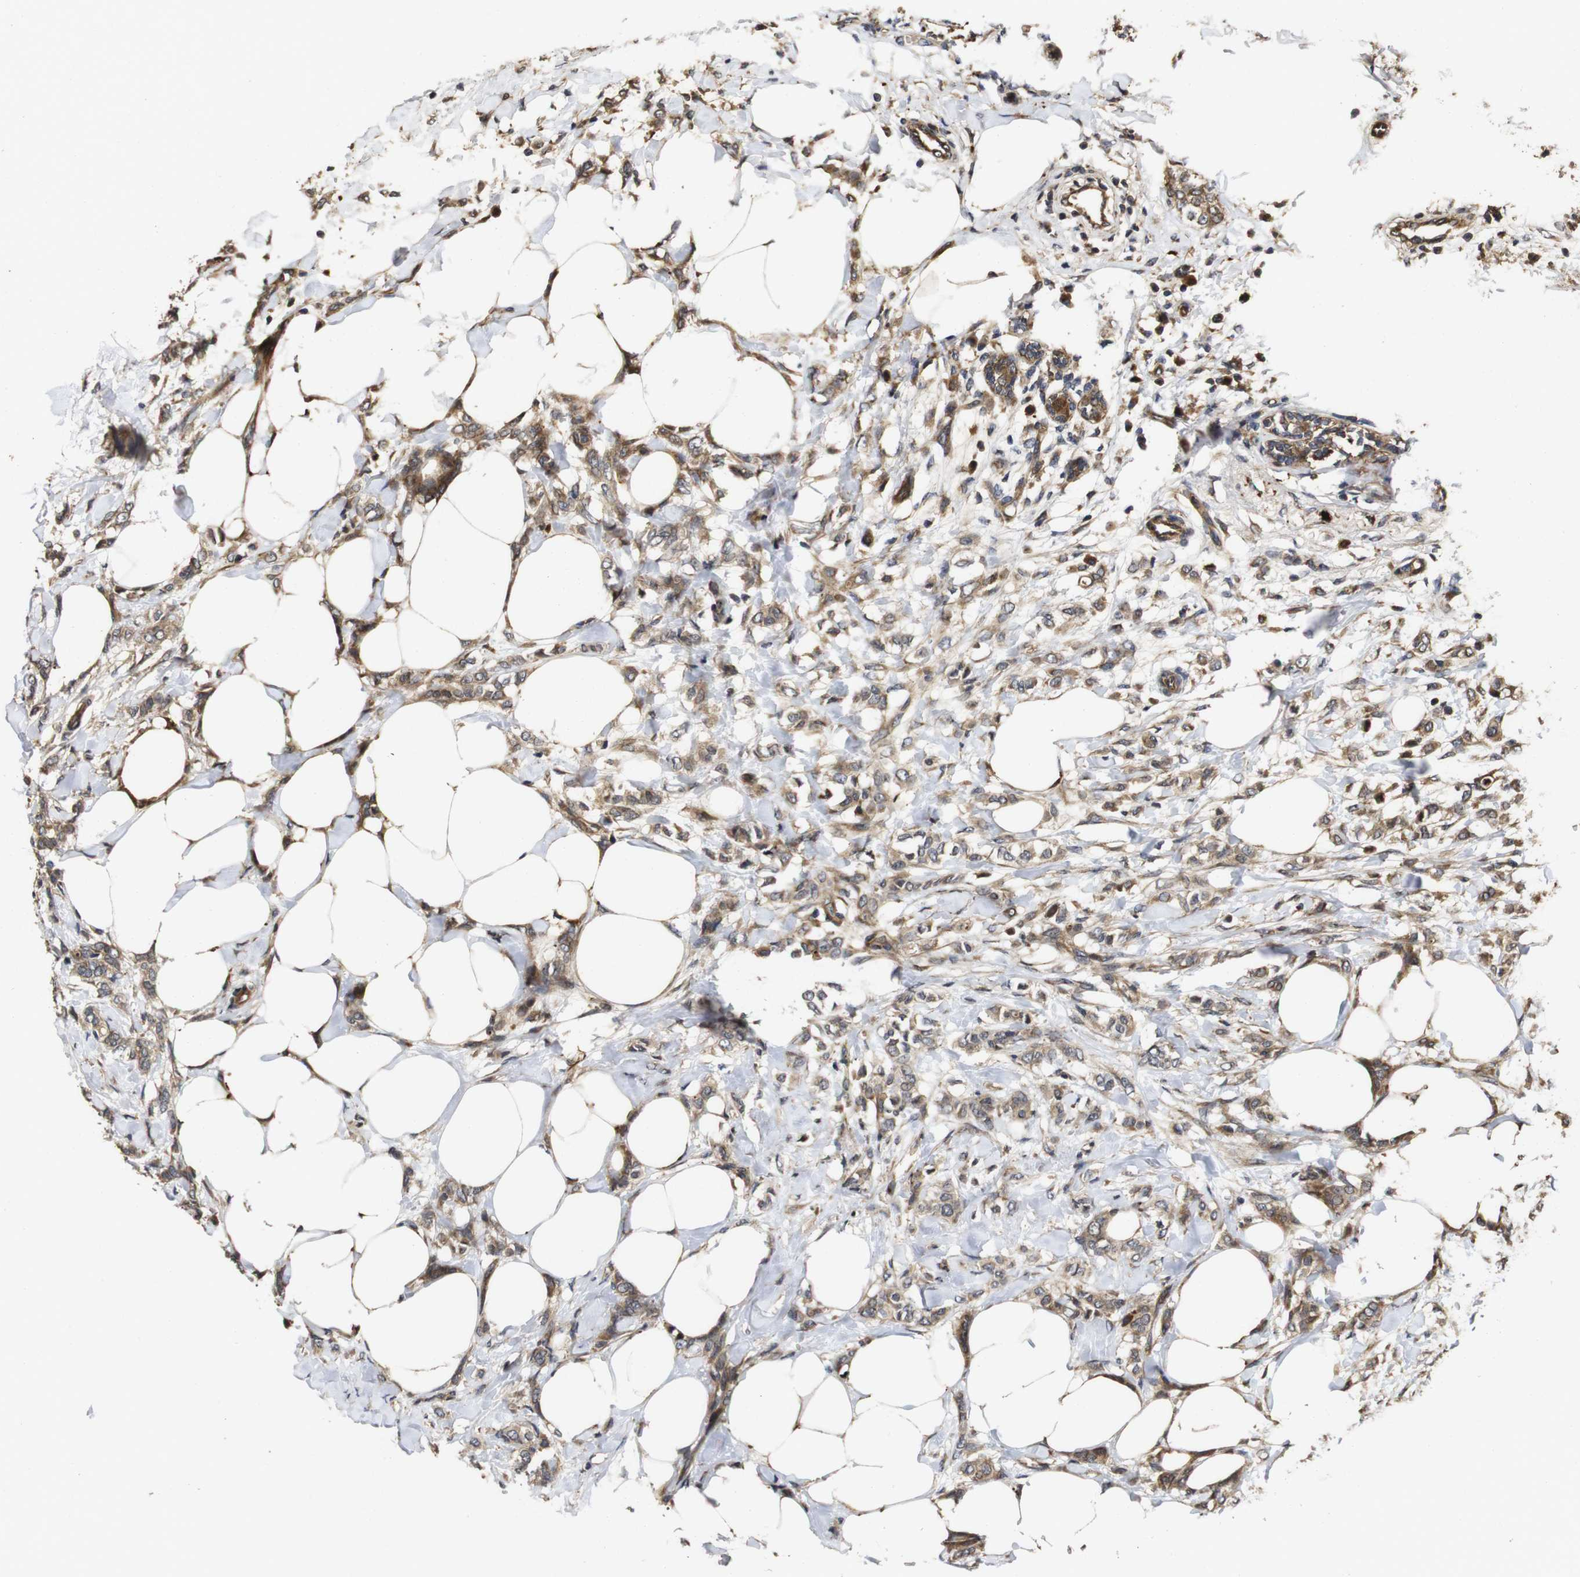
{"staining": {"intensity": "moderate", "quantity": ">75%", "location": "cytoplasmic/membranous"}, "tissue": "breast cancer", "cell_type": "Tumor cells", "image_type": "cancer", "snomed": [{"axis": "morphology", "description": "Lobular carcinoma, in situ"}, {"axis": "morphology", "description": "Lobular carcinoma"}, {"axis": "topography", "description": "Breast"}], "caption": "Immunohistochemistry of human breast lobular carcinoma shows medium levels of moderate cytoplasmic/membranous positivity in approximately >75% of tumor cells. (DAB IHC with brightfield microscopy, high magnification).", "gene": "PTPN14", "patient": {"sex": "female", "age": 41}}